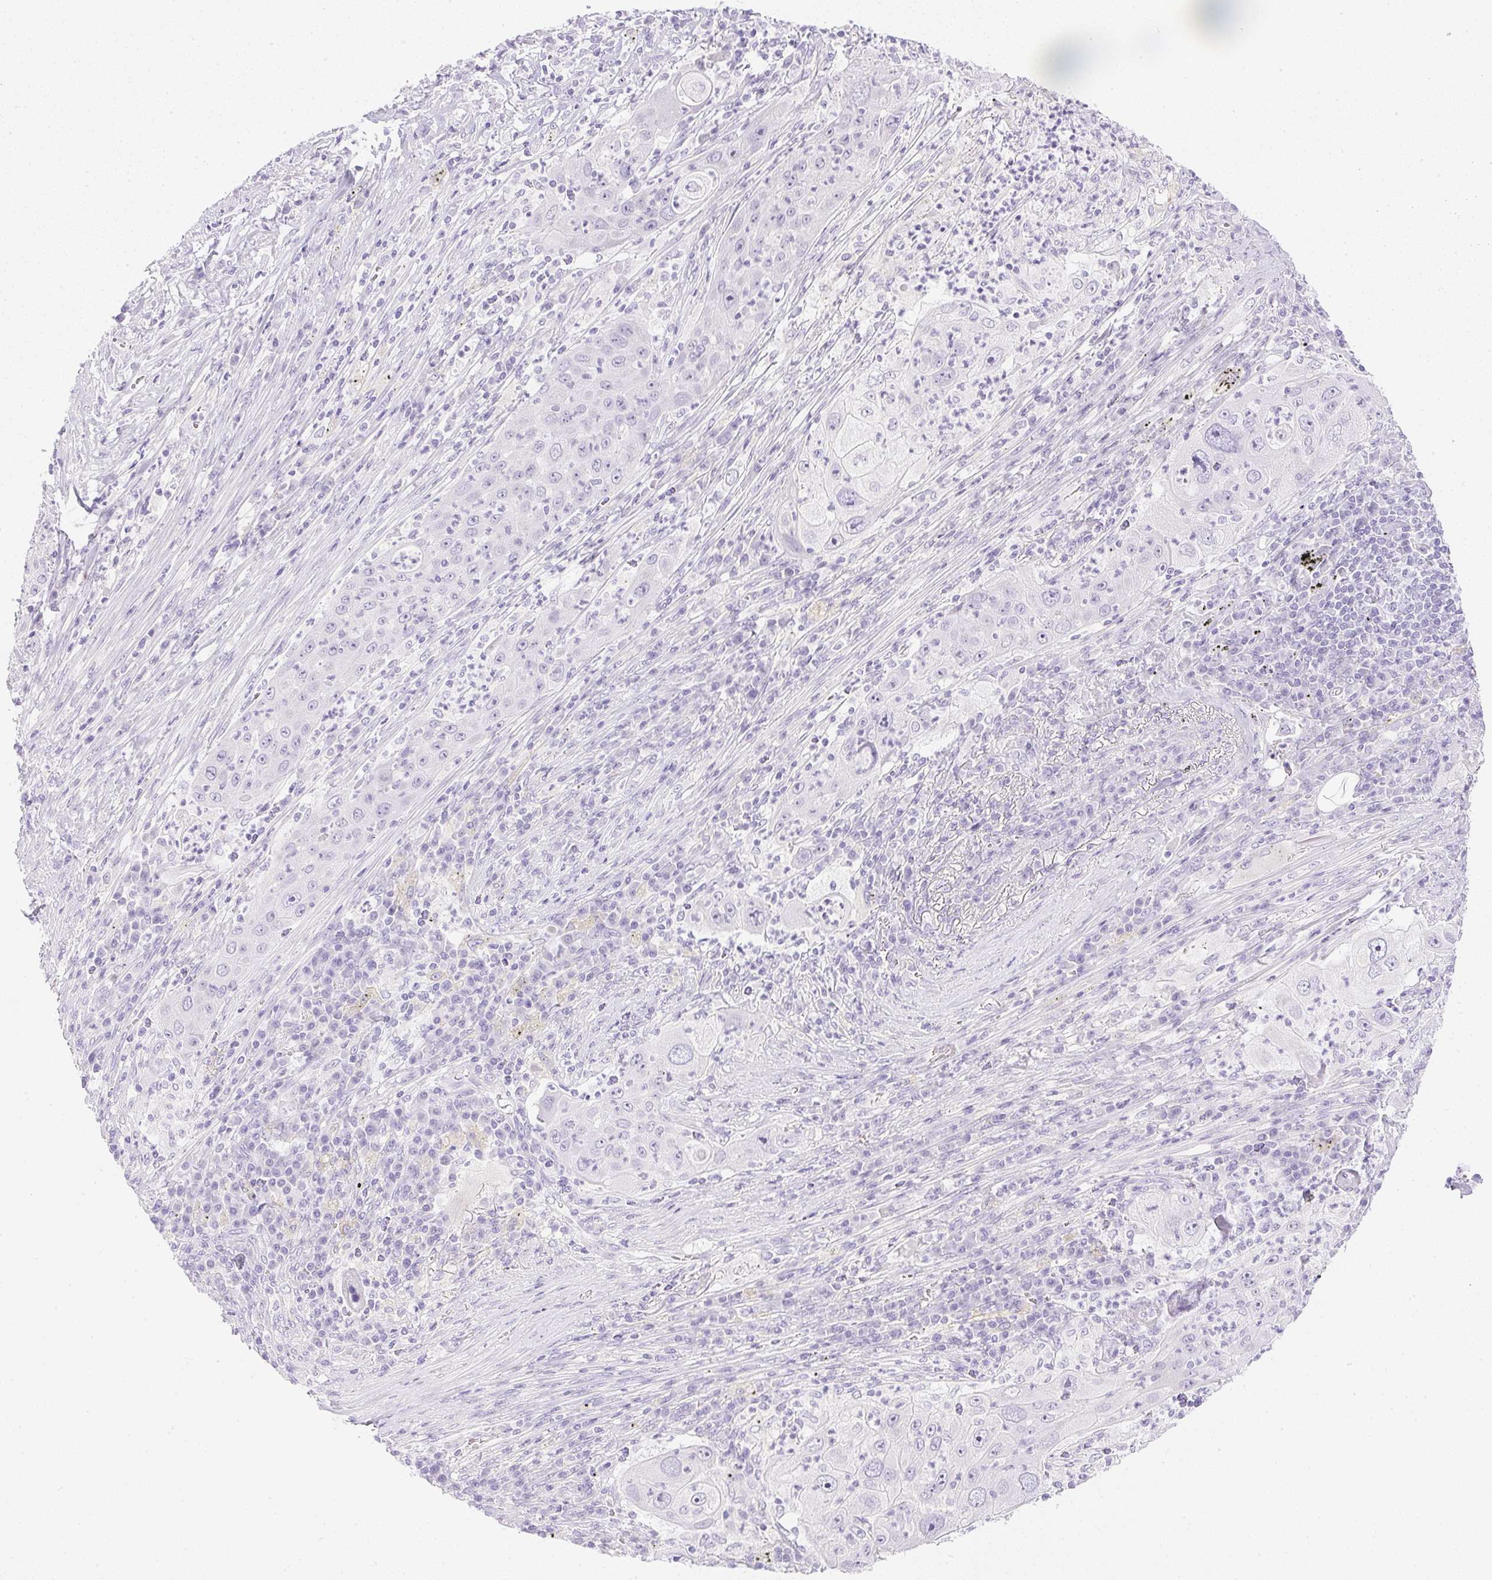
{"staining": {"intensity": "negative", "quantity": "none", "location": "none"}, "tissue": "lung cancer", "cell_type": "Tumor cells", "image_type": "cancer", "snomed": [{"axis": "morphology", "description": "Squamous cell carcinoma, NOS"}, {"axis": "topography", "description": "Lung"}], "caption": "A histopathology image of squamous cell carcinoma (lung) stained for a protein shows no brown staining in tumor cells. The staining was performed using DAB to visualize the protein expression in brown, while the nuclei were stained in blue with hematoxylin (Magnification: 20x).", "gene": "CPB1", "patient": {"sex": "female", "age": 59}}